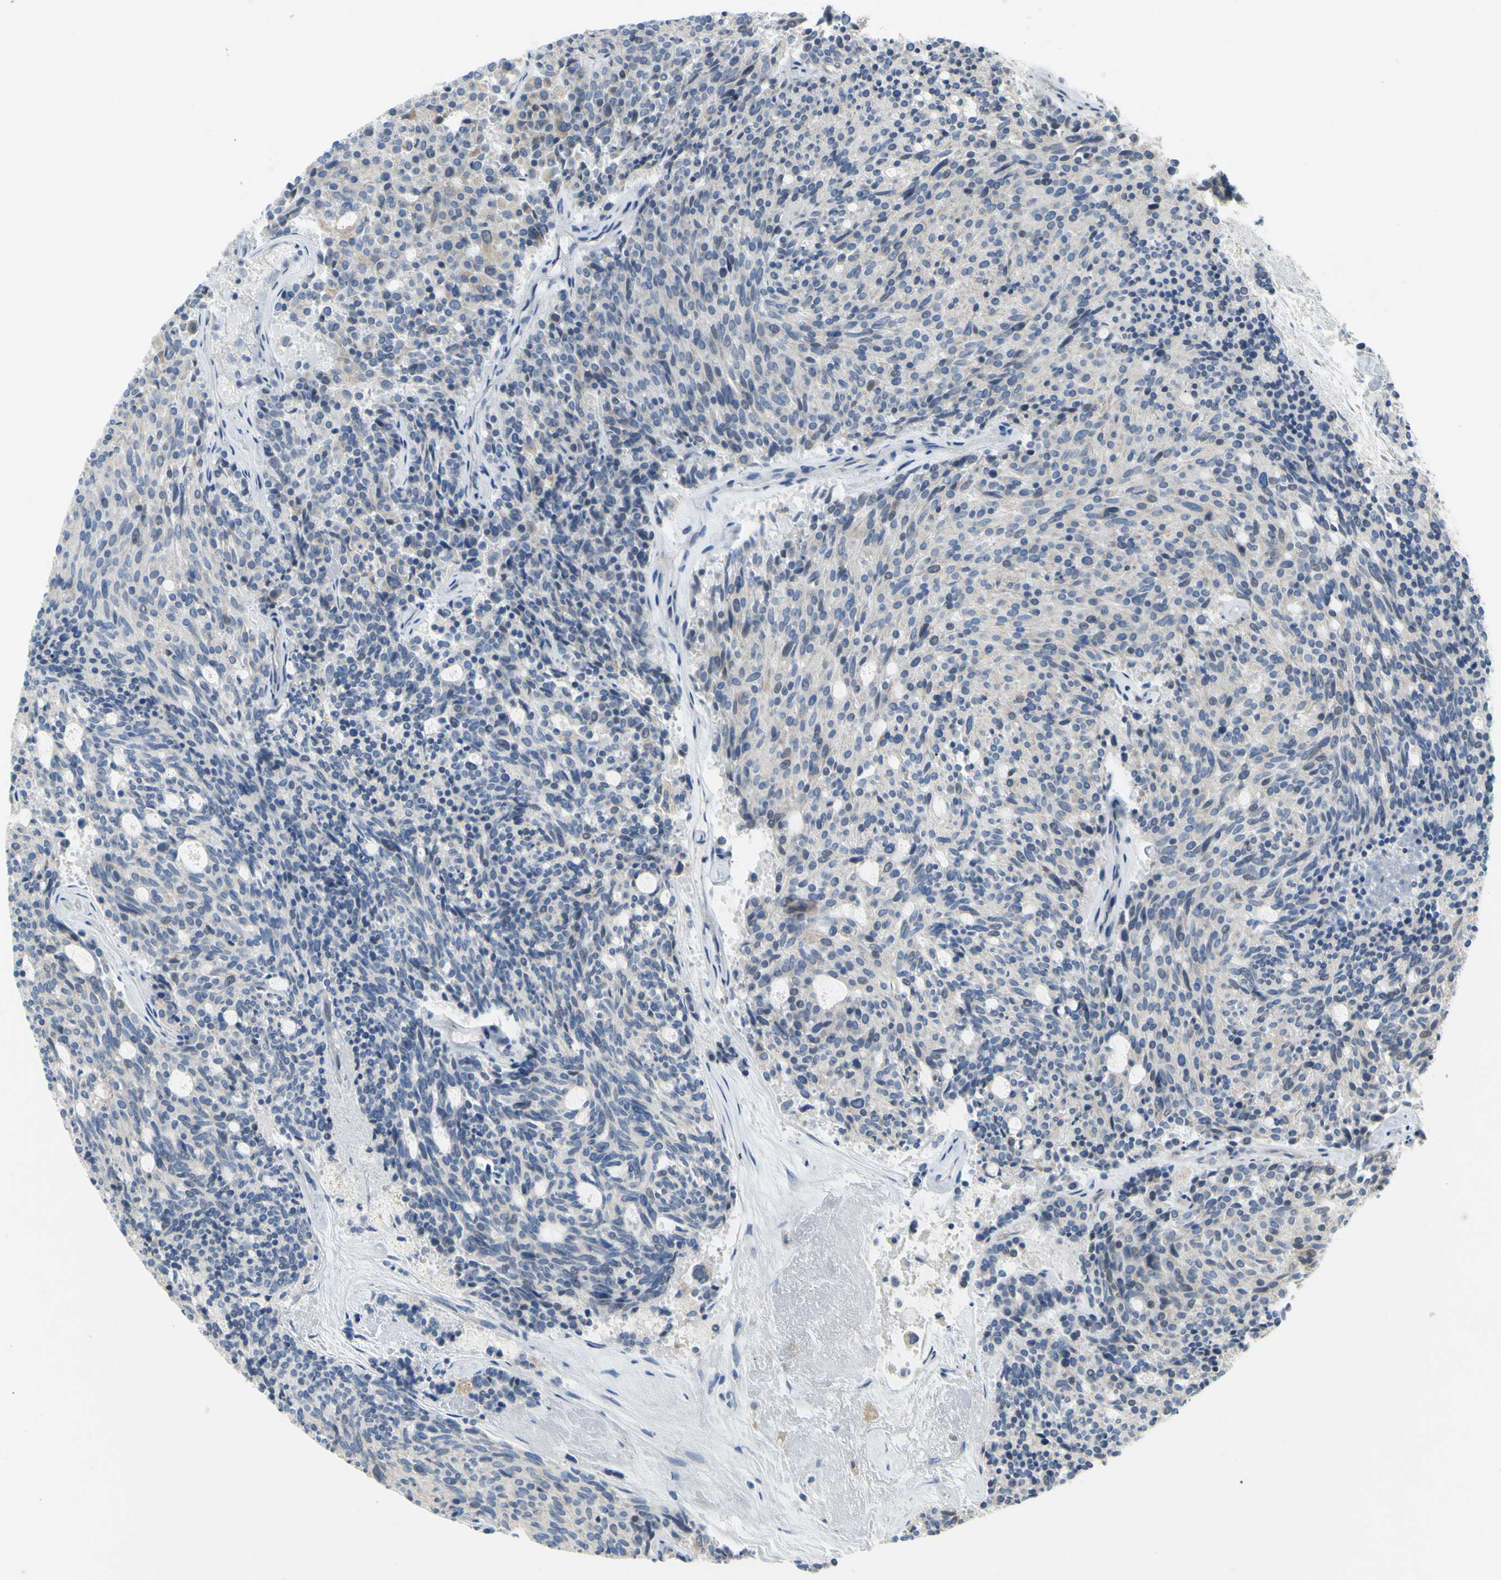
{"staining": {"intensity": "negative", "quantity": "none", "location": "none"}, "tissue": "carcinoid", "cell_type": "Tumor cells", "image_type": "cancer", "snomed": [{"axis": "morphology", "description": "Carcinoid, malignant, NOS"}, {"axis": "topography", "description": "Pancreas"}], "caption": "An immunohistochemistry (IHC) histopathology image of carcinoid (malignant) is shown. There is no staining in tumor cells of carcinoid (malignant).", "gene": "CCNB2", "patient": {"sex": "female", "age": 54}}